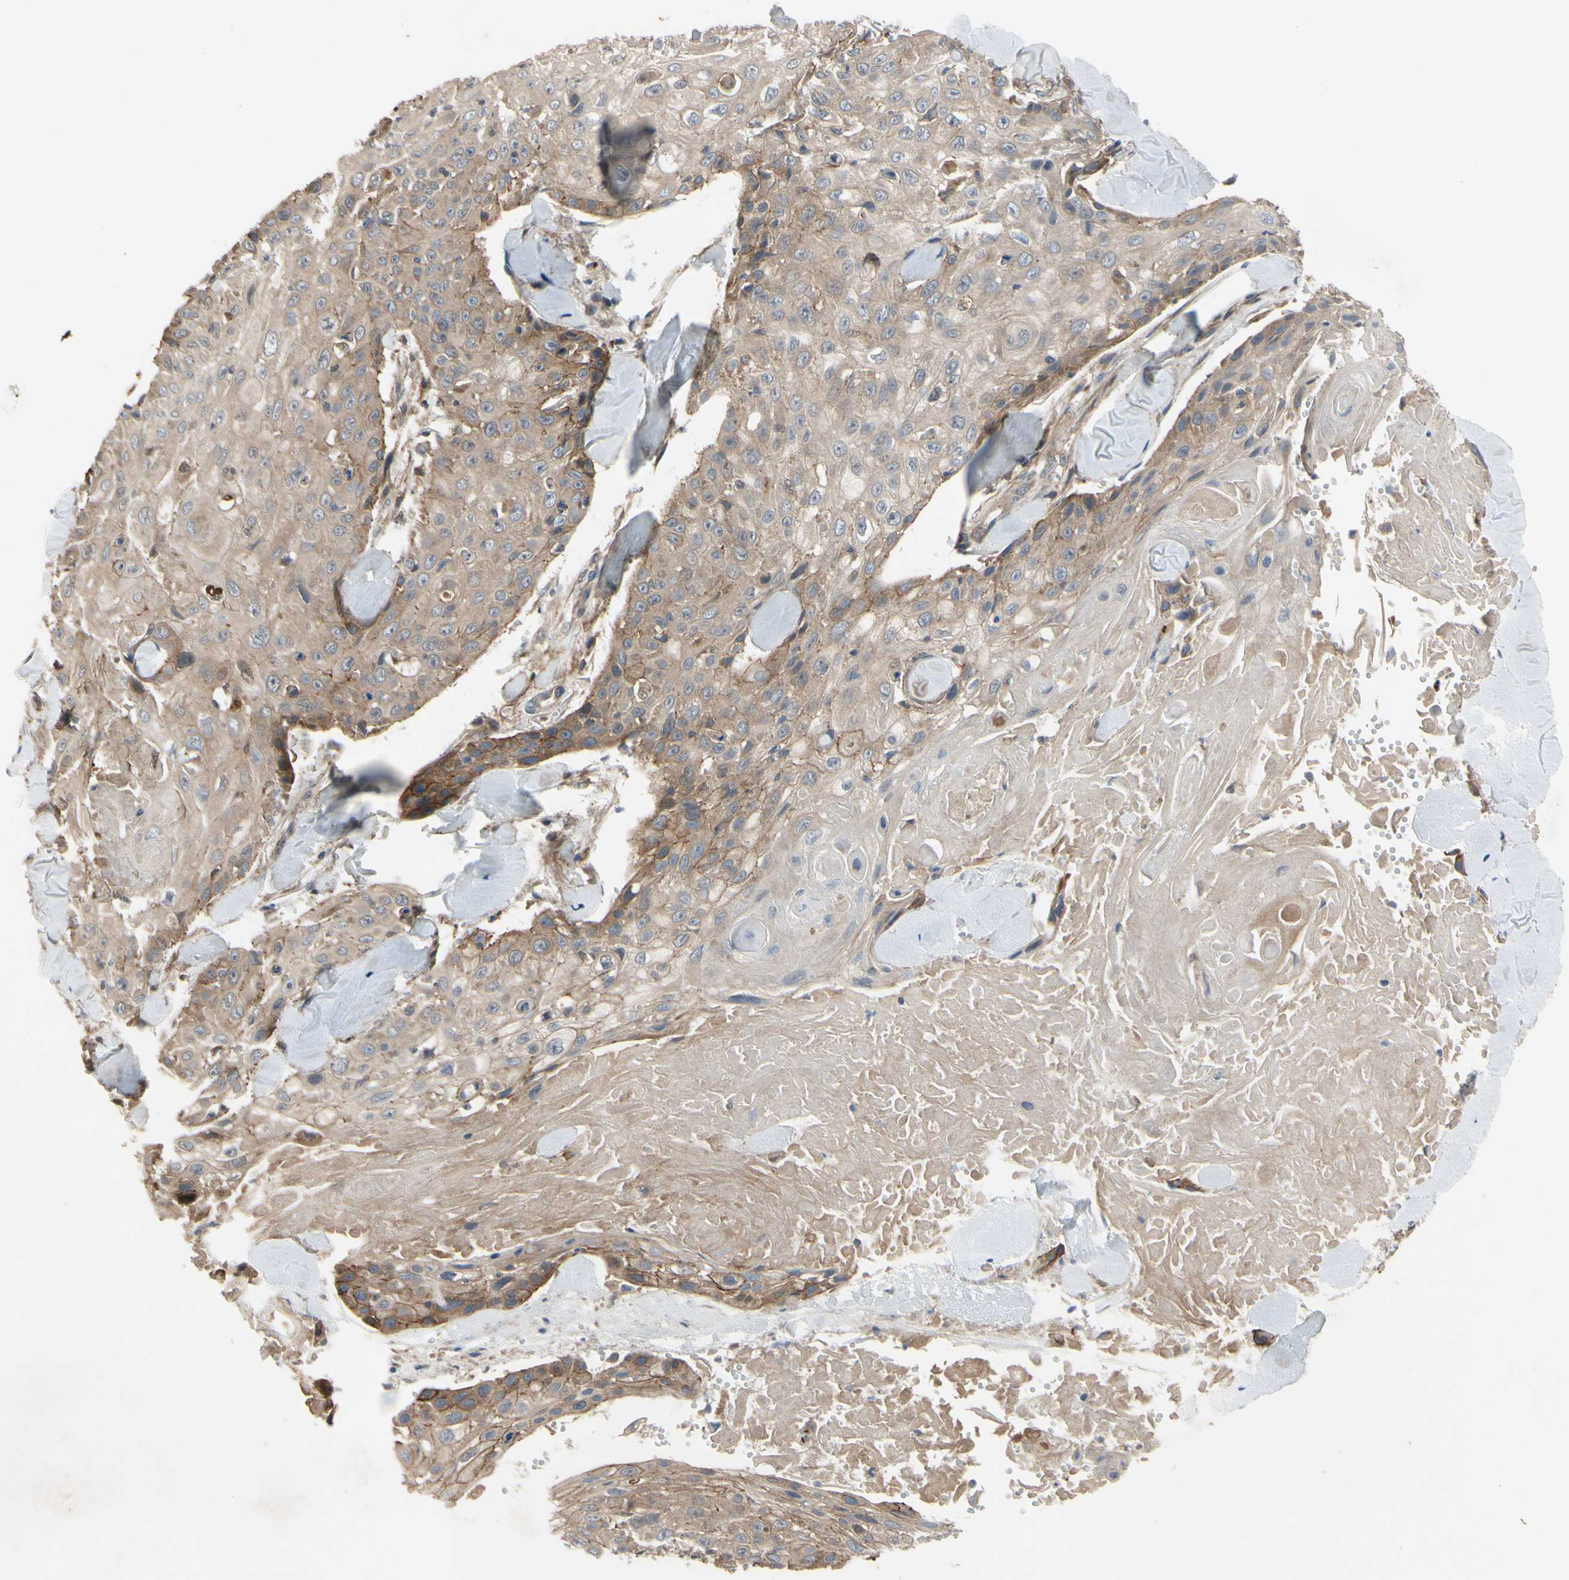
{"staining": {"intensity": "weak", "quantity": ">75%", "location": "cytoplasmic/membranous"}, "tissue": "skin cancer", "cell_type": "Tumor cells", "image_type": "cancer", "snomed": [{"axis": "morphology", "description": "Squamous cell carcinoma, NOS"}, {"axis": "topography", "description": "Skin"}], "caption": "Immunohistochemistry histopathology image of skin cancer stained for a protein (brown), which reveals low levels of weak cytoplasmic/membranous positivity in approximately >75% of tumor cells.", "gene": "XIAP", "patient": {"sex": "male", "age": 86}}